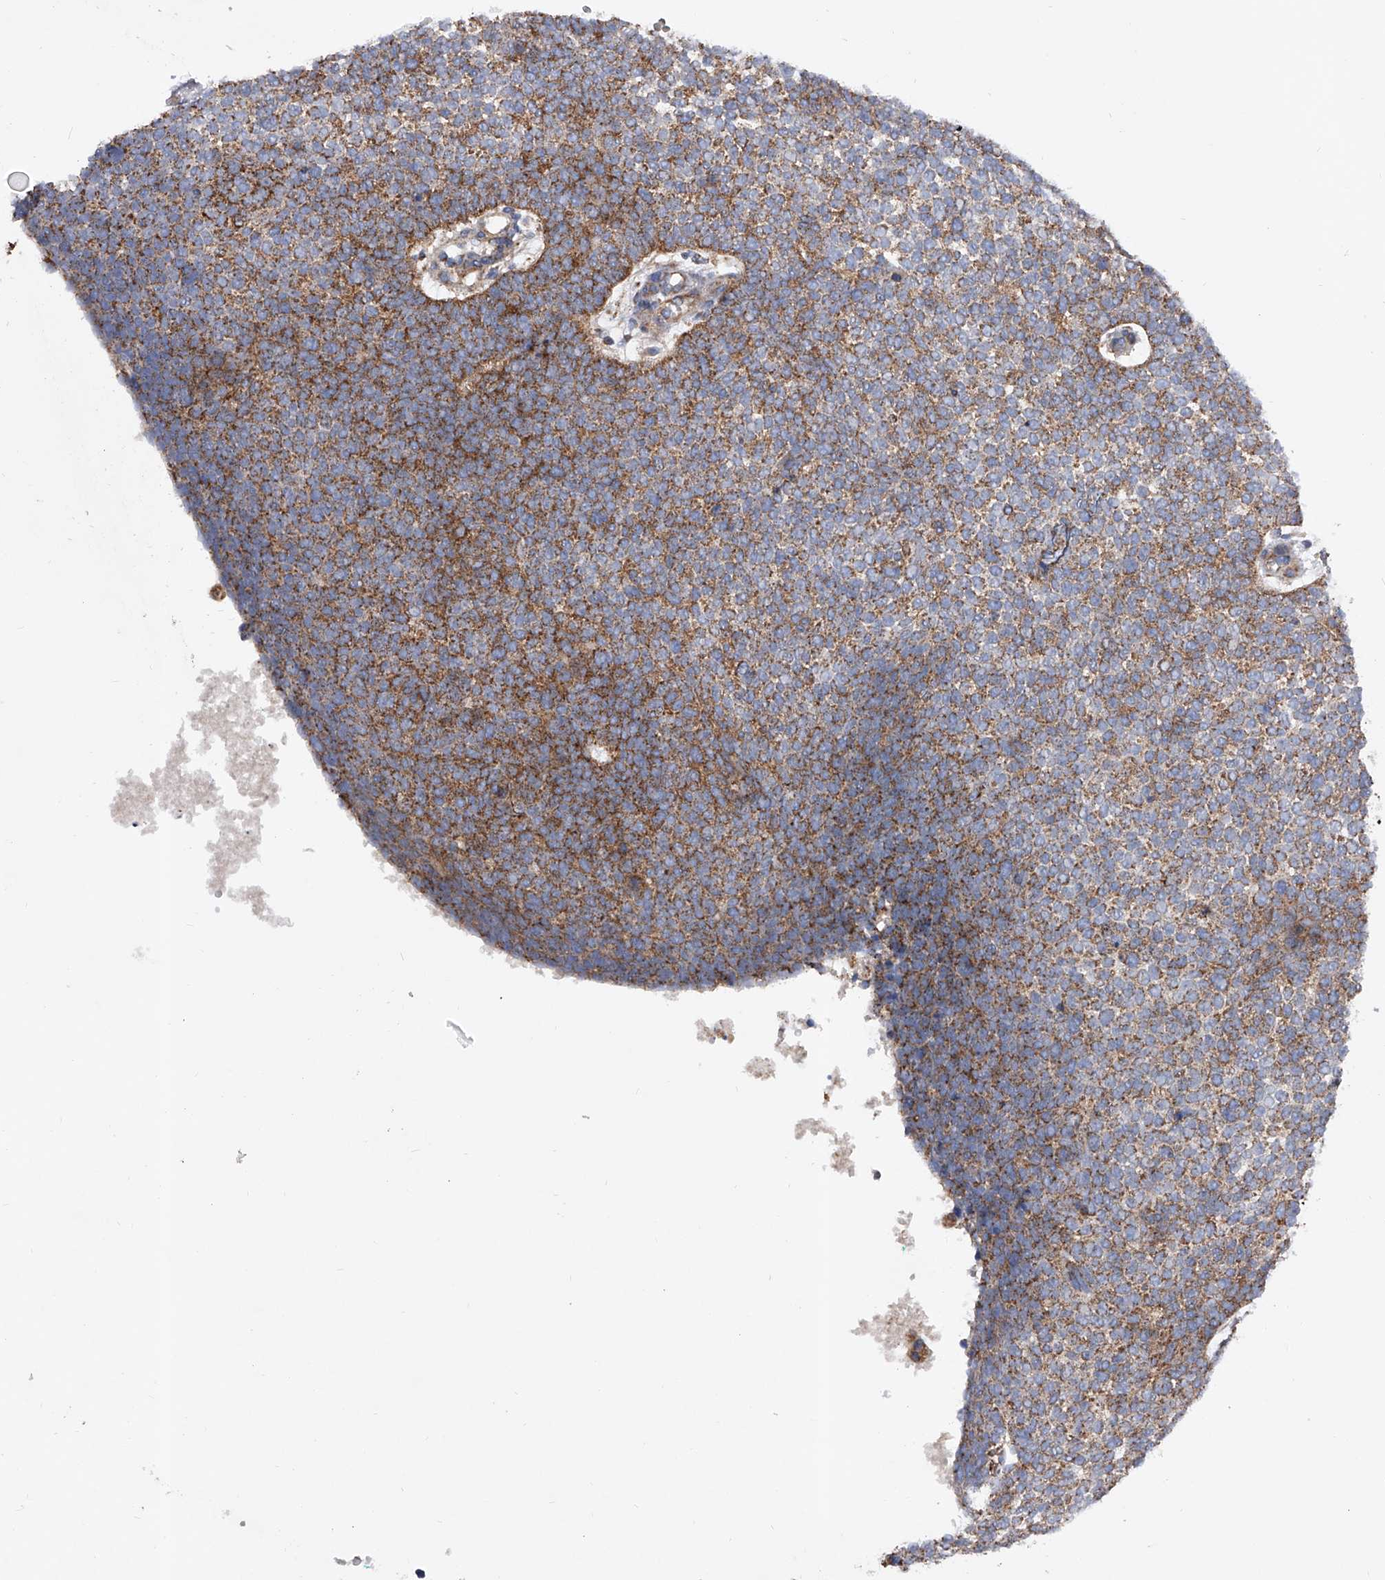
{"staining": {"intensity": "strong", "quantity": ">75%", "location": "cytoplasmic/membranous"}, "tissue": "skin cancer", "cell_type": "Tumor cells", "image_type": "cancer", "snomed": [{"axis": "morphology", "description": "Basal cell carcinoma"}, {"axis": "topography", "description": "Skin"}], "caption": "Immunohistochemistry micrograph of neoplastic tissue: skin basal cell carcinoma stained using immunohistochemistry (IHC) displays high levels of strong protein expression localized specifically in the cytoplasmic/membranous of tumor cells, appearing as a cytoplasmic/membranous brown color.", "gene": "PDSS2", "patient": {"sex": "female", "age": 81}}